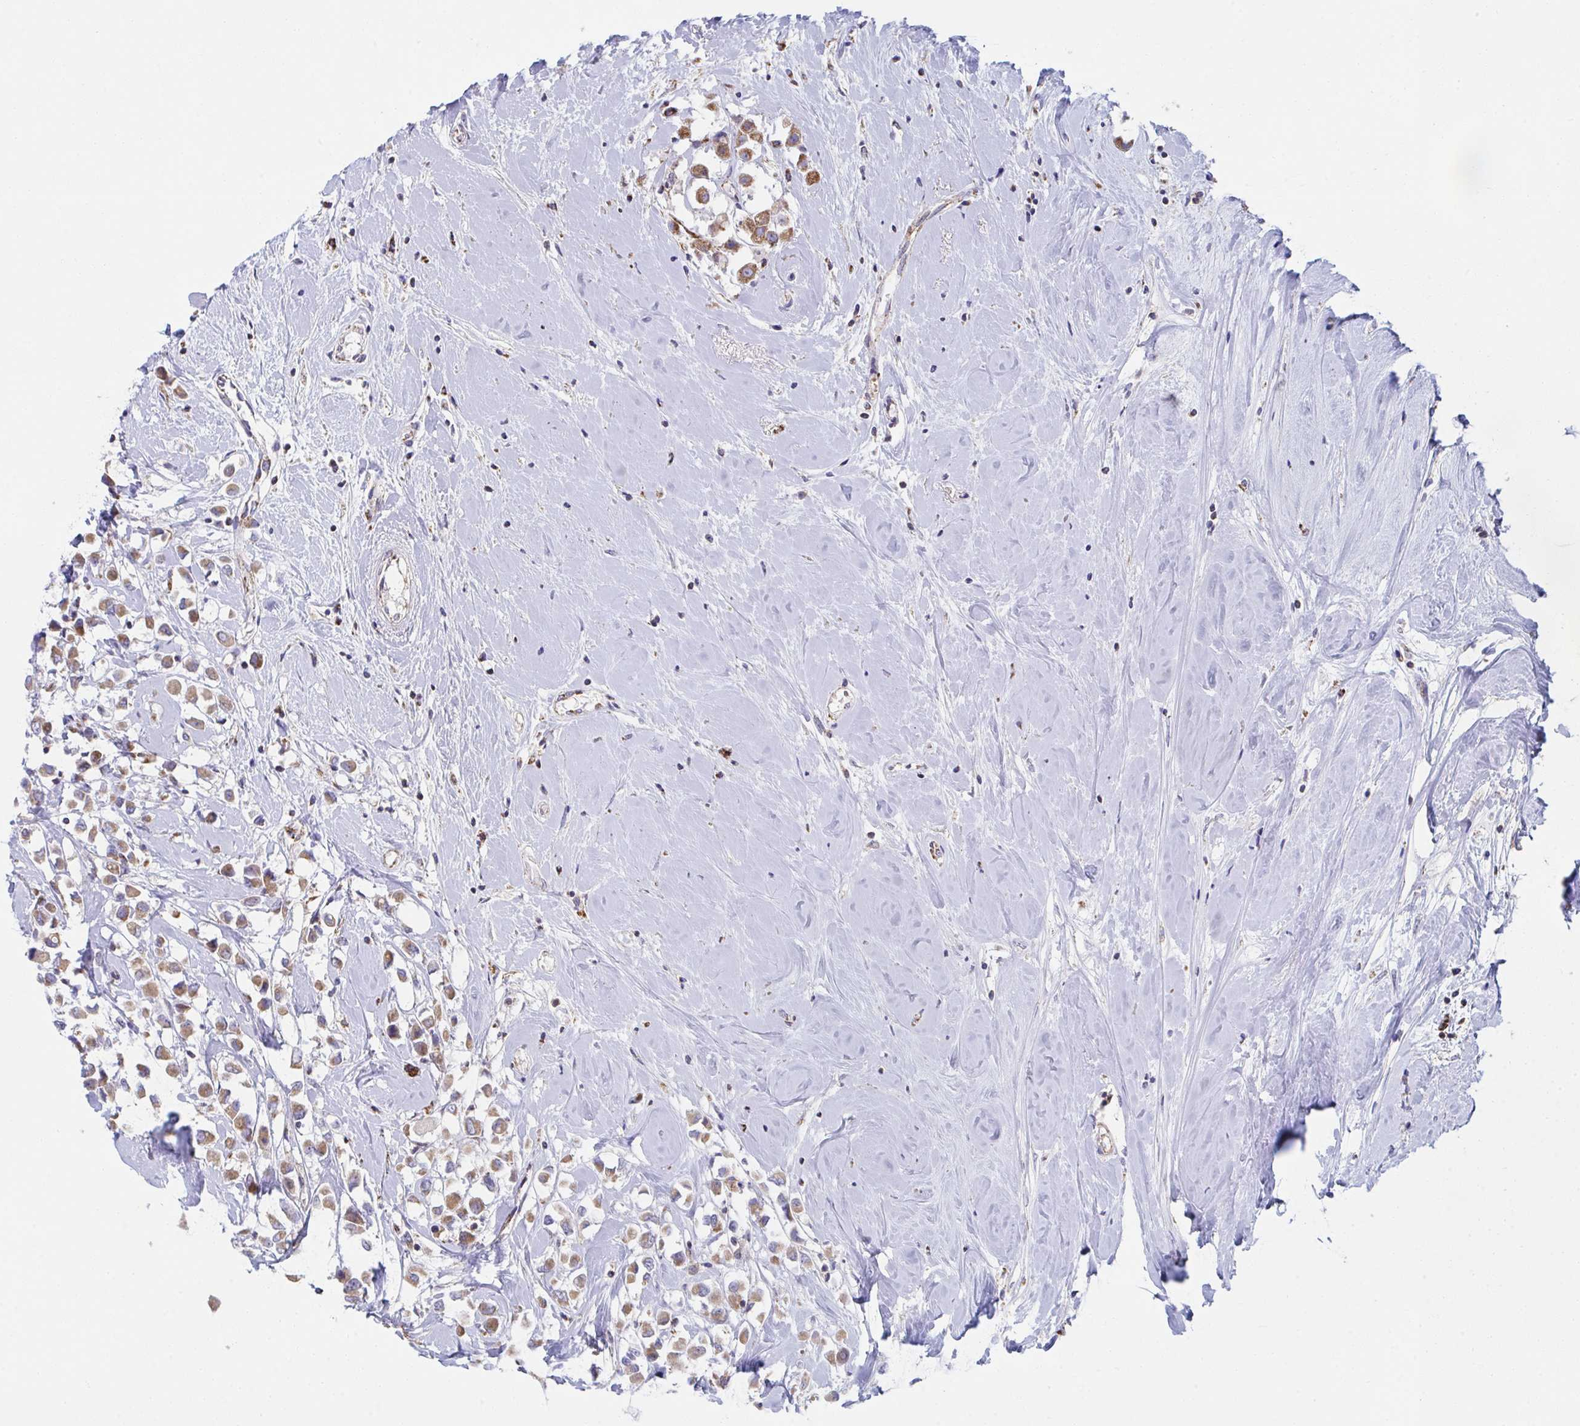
{"staining": {"intensity": "moderate", "quantity": ">75%", "location": "cytoplasmic/membranous"}, "tissue": "breast cancer", "cell_type": "Tumor cells", "image_type": "cancer", "snomed": [{"axis": "morphology", "description": "Duct carcinoma"}, {"axis": "topography", "description": "Breast"}], "caption": "Invasive ductal carcinoma (breast) was stained to show a protein in brown. There is medium levels of moderate cytoplasmic/membranous positivity in about >75% of tumor cells.", "gene": "NDUFA7", "patient": {"sex": "female", "age": 61}}